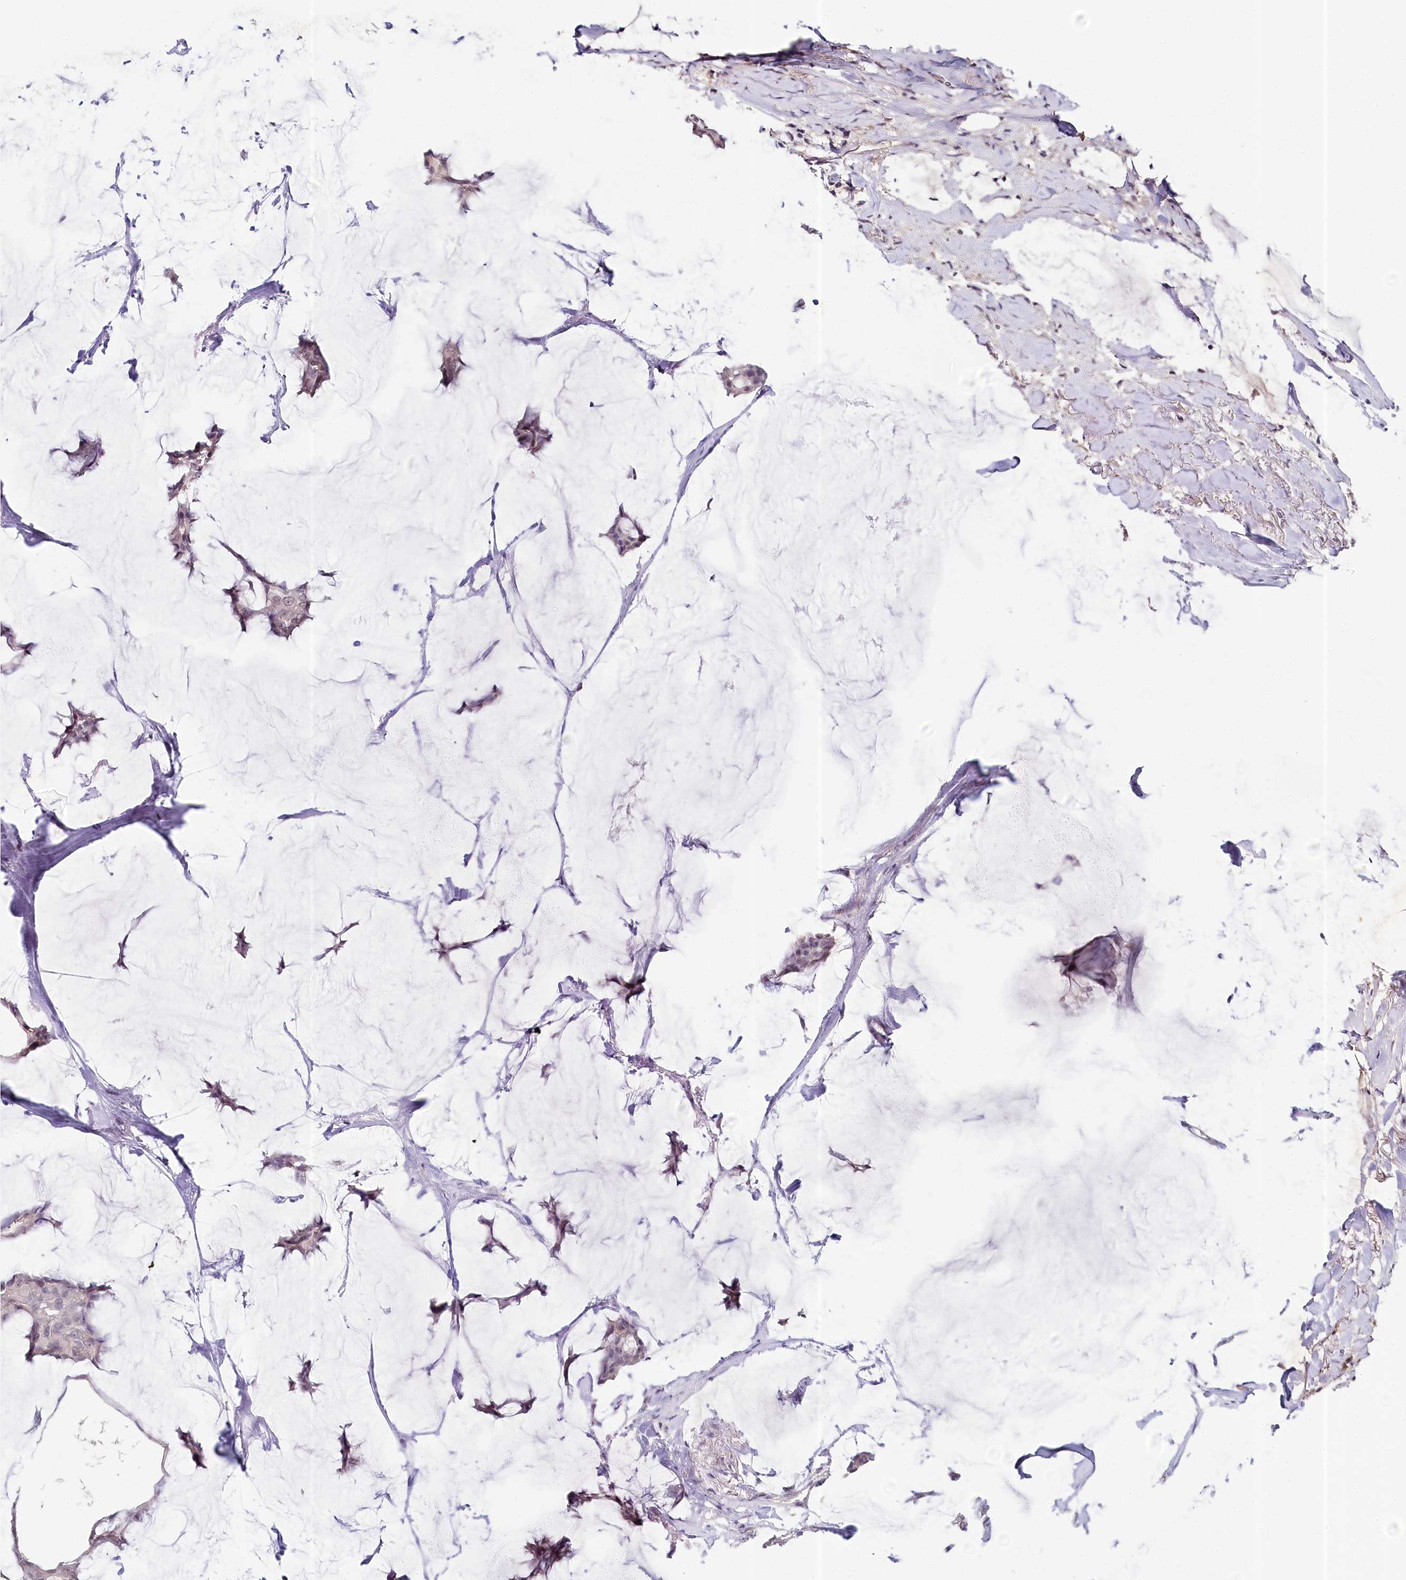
{"staining": {"intensity": "negative", "quantity": "none", "location": "none"}, "tissue": "breast cancer", "cell_type": "Tumor cells", "image_type": "cancer", "snomed": [{"axis": "morphology", "description": "Duct carcinoma"}, {"axis": "topography", "description": "Breast"}], "caption": "Human invasive ductal carcinoma (breast) stained for a protein using immunohistochemistry (IHC) displays no staining in tumor cells.", "gene": "AMTN", "patient": {"sex": "female", "age": 93}}